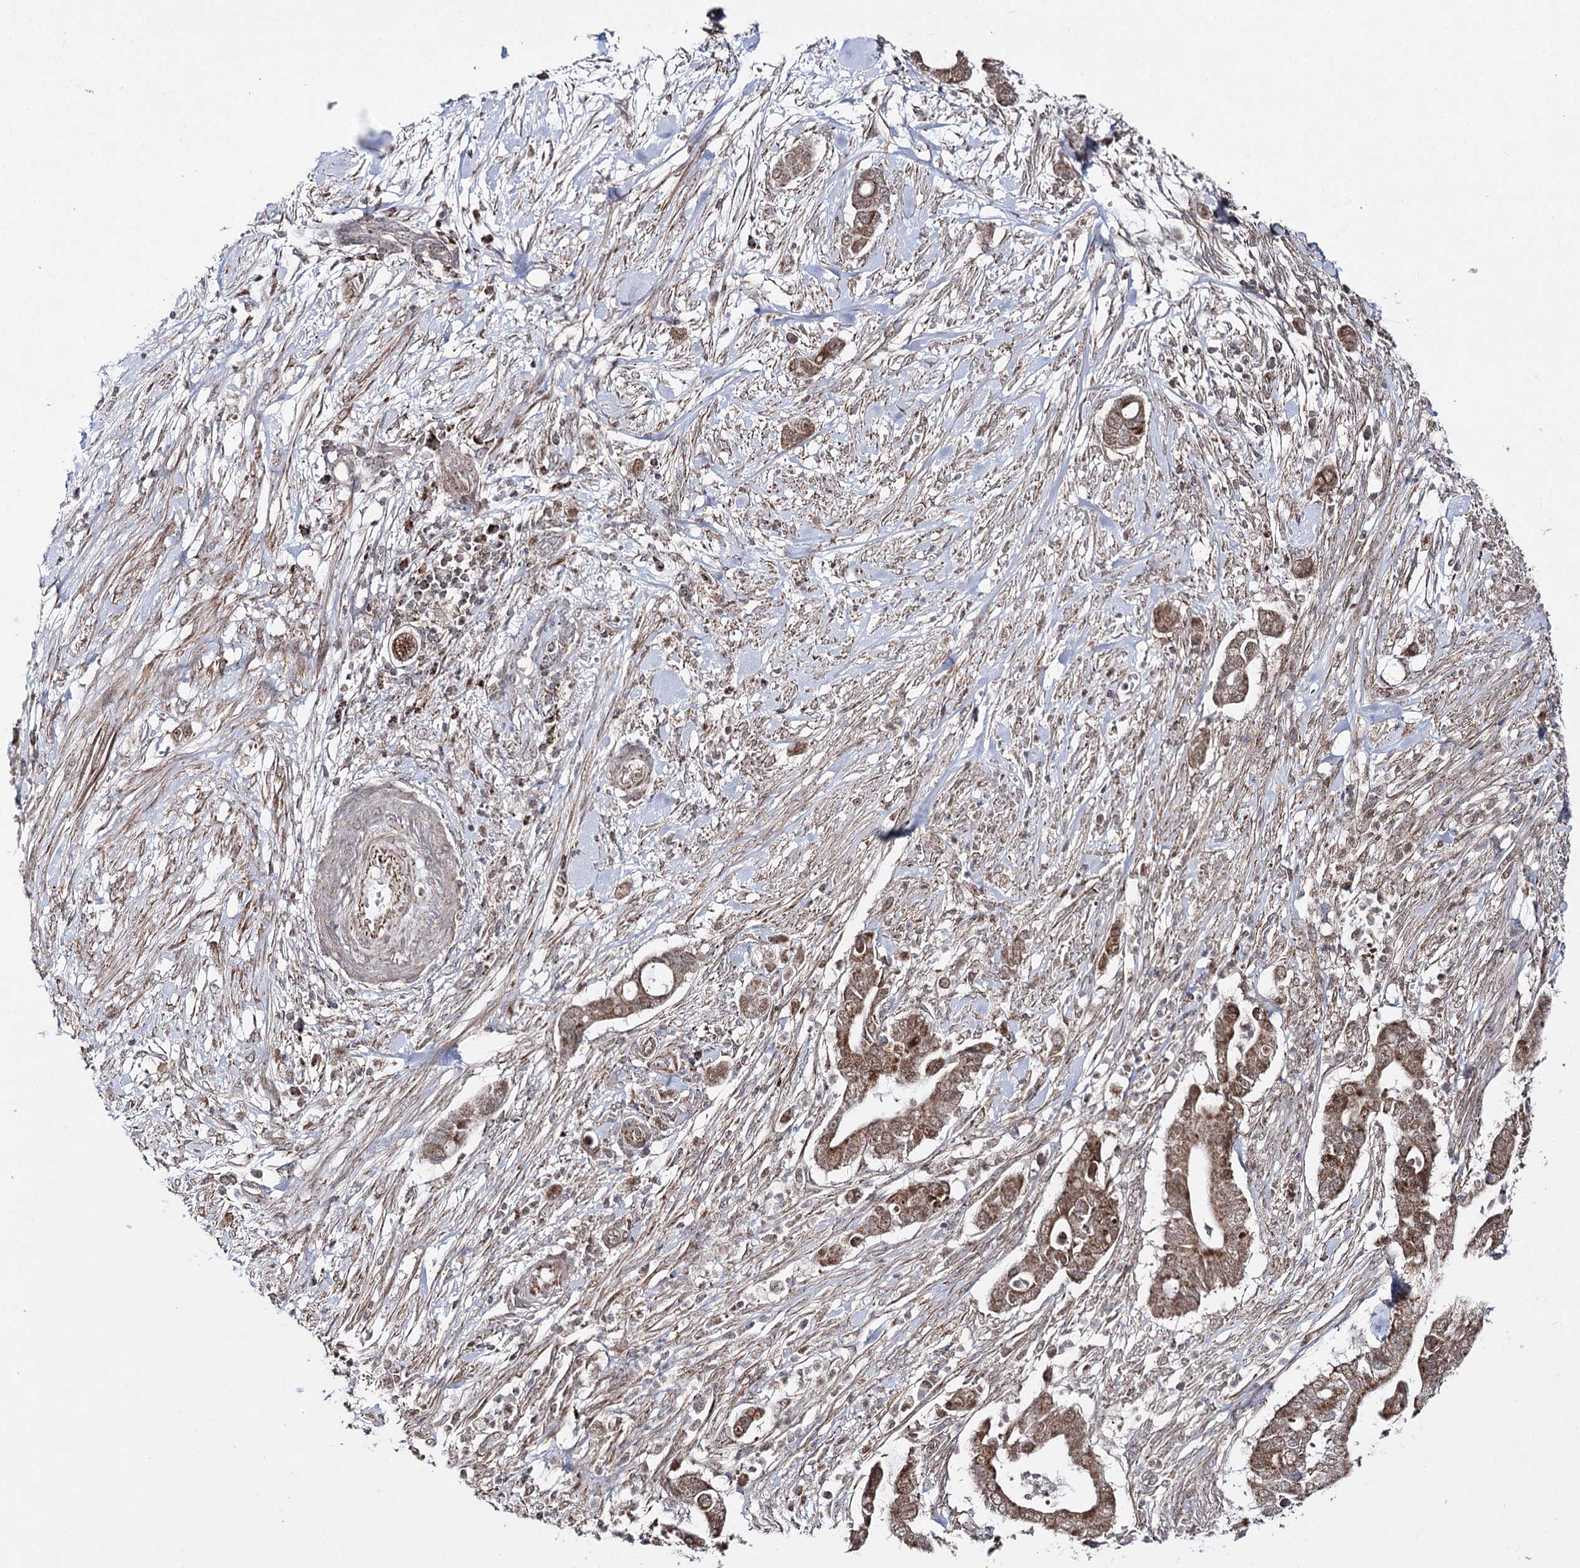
{"staining": {"intensity": "moderate", "quantity": ">75%", "location": "cytoplasmic/membranous,nuclear"}, "tissue": "pancreatic cancer", "cell_type": "Tumor cells", "image_type": "cancer", "snomed": [{"axis": "morphology", "description": "Adenocarcinoma, NOS"}, {"axis": "topography", "description": "Pancreas"}], "caption": "The micrograph shows staining of pancreatic adenocarcinoma, revealing moderate cytoplasmic/membranous and nuclear protein positivity (brown color) within tumor cells.", "gene": "SLC4A1AP", "patient": {"sex": "male", "age": 68}}